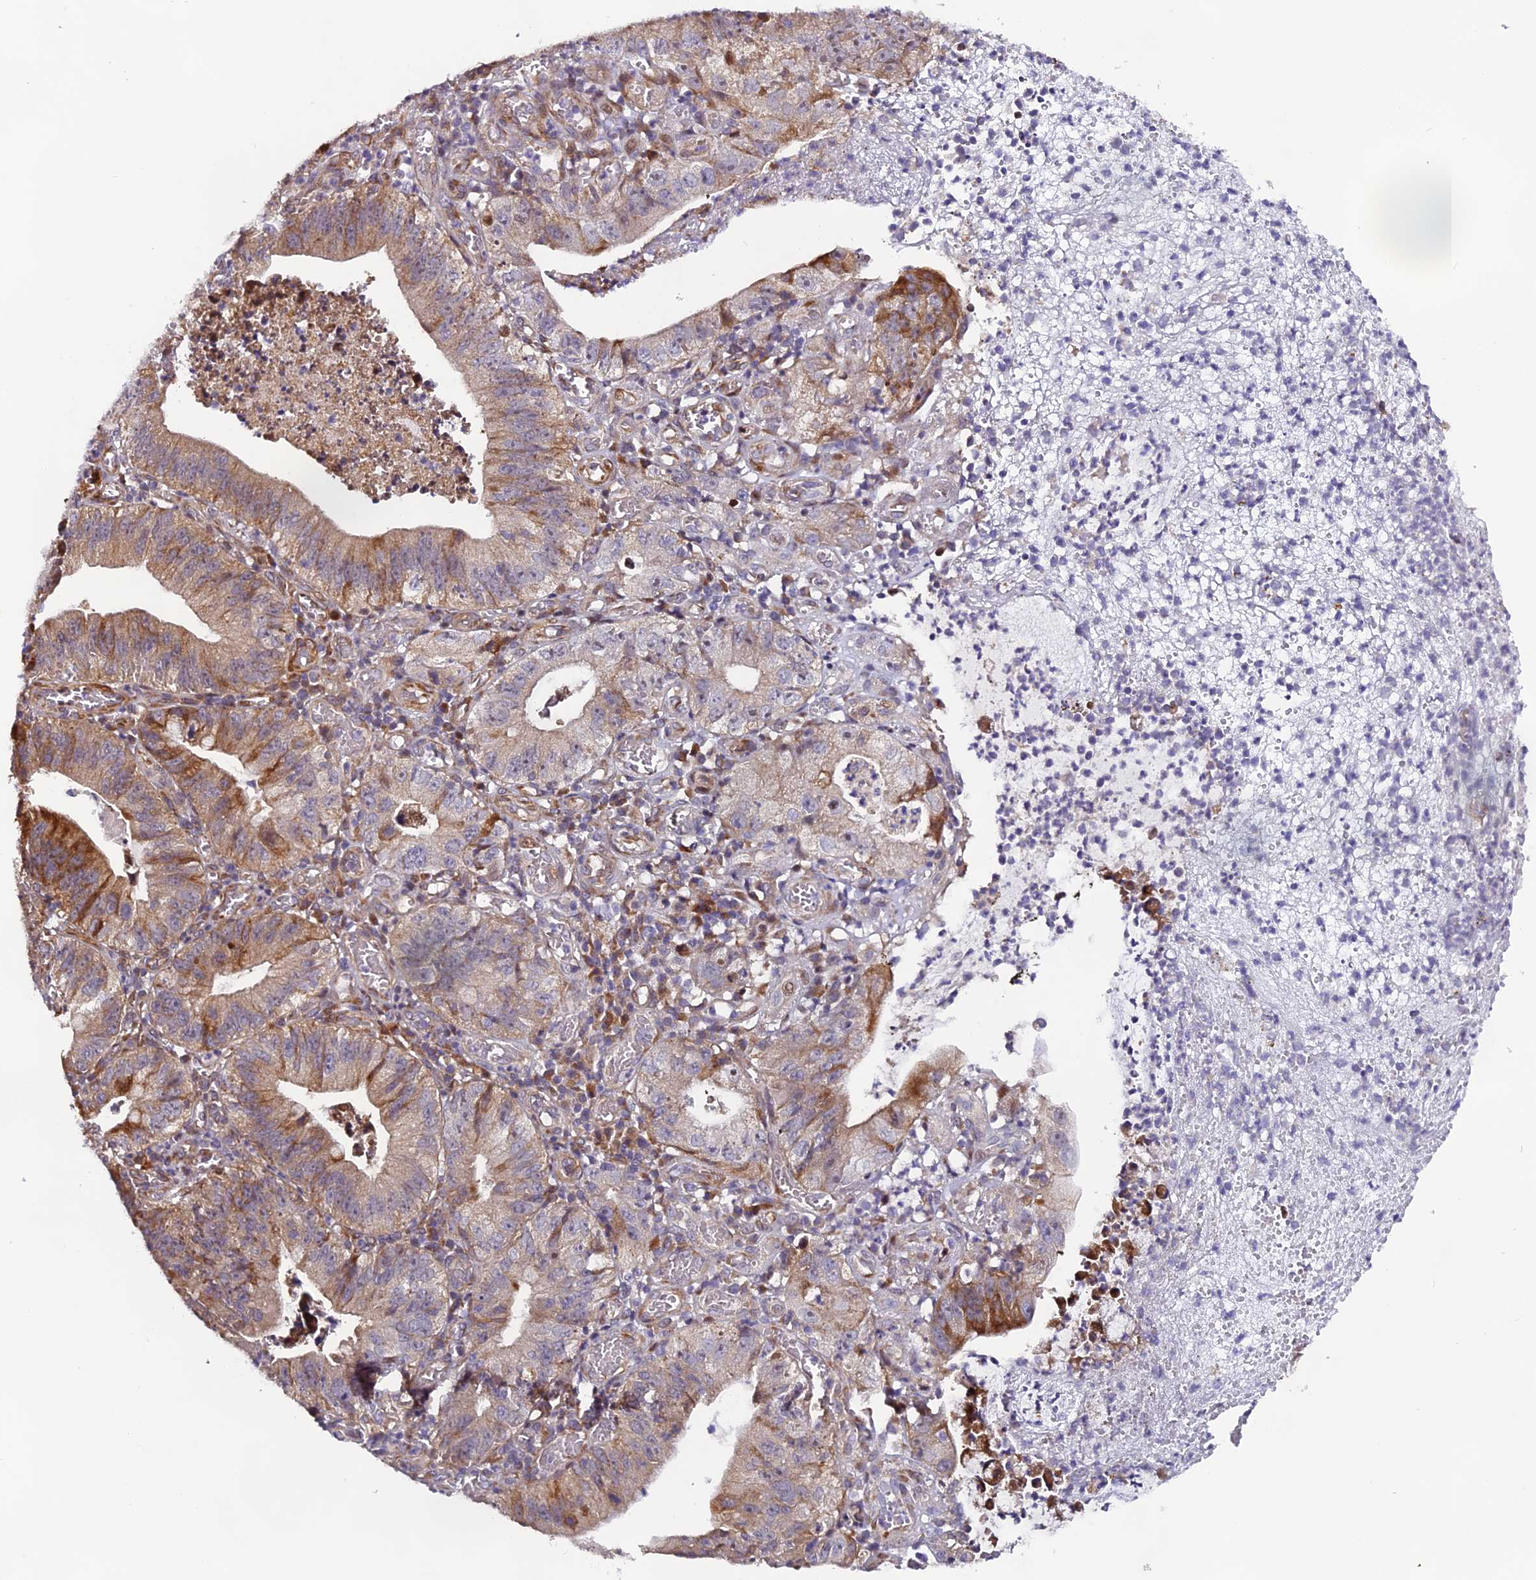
{"staining": {"intensity": "moderate", "quantity": ">75%", "location": "cytoplasmic/membranous"}, "tissue": "stomach cancer", "cell_type": "Tumor cells", "image_type": "cancer", "snomed": [{"axis": "morphology", "description": "Adenocarcinoma, NOS"}, {"axis": "topography", "description": "Stomach"}], "caption": "Tumor cells exhibit medium levels of moderate cytoplasmic/membranous staining in approximately >75% of cells in human adenocarcinoma (stomach). (Brightfield microscopy of DAB IHC at high magnification).", "gene": "RAB28", "patient": {"sex": "male", "age": 59}}